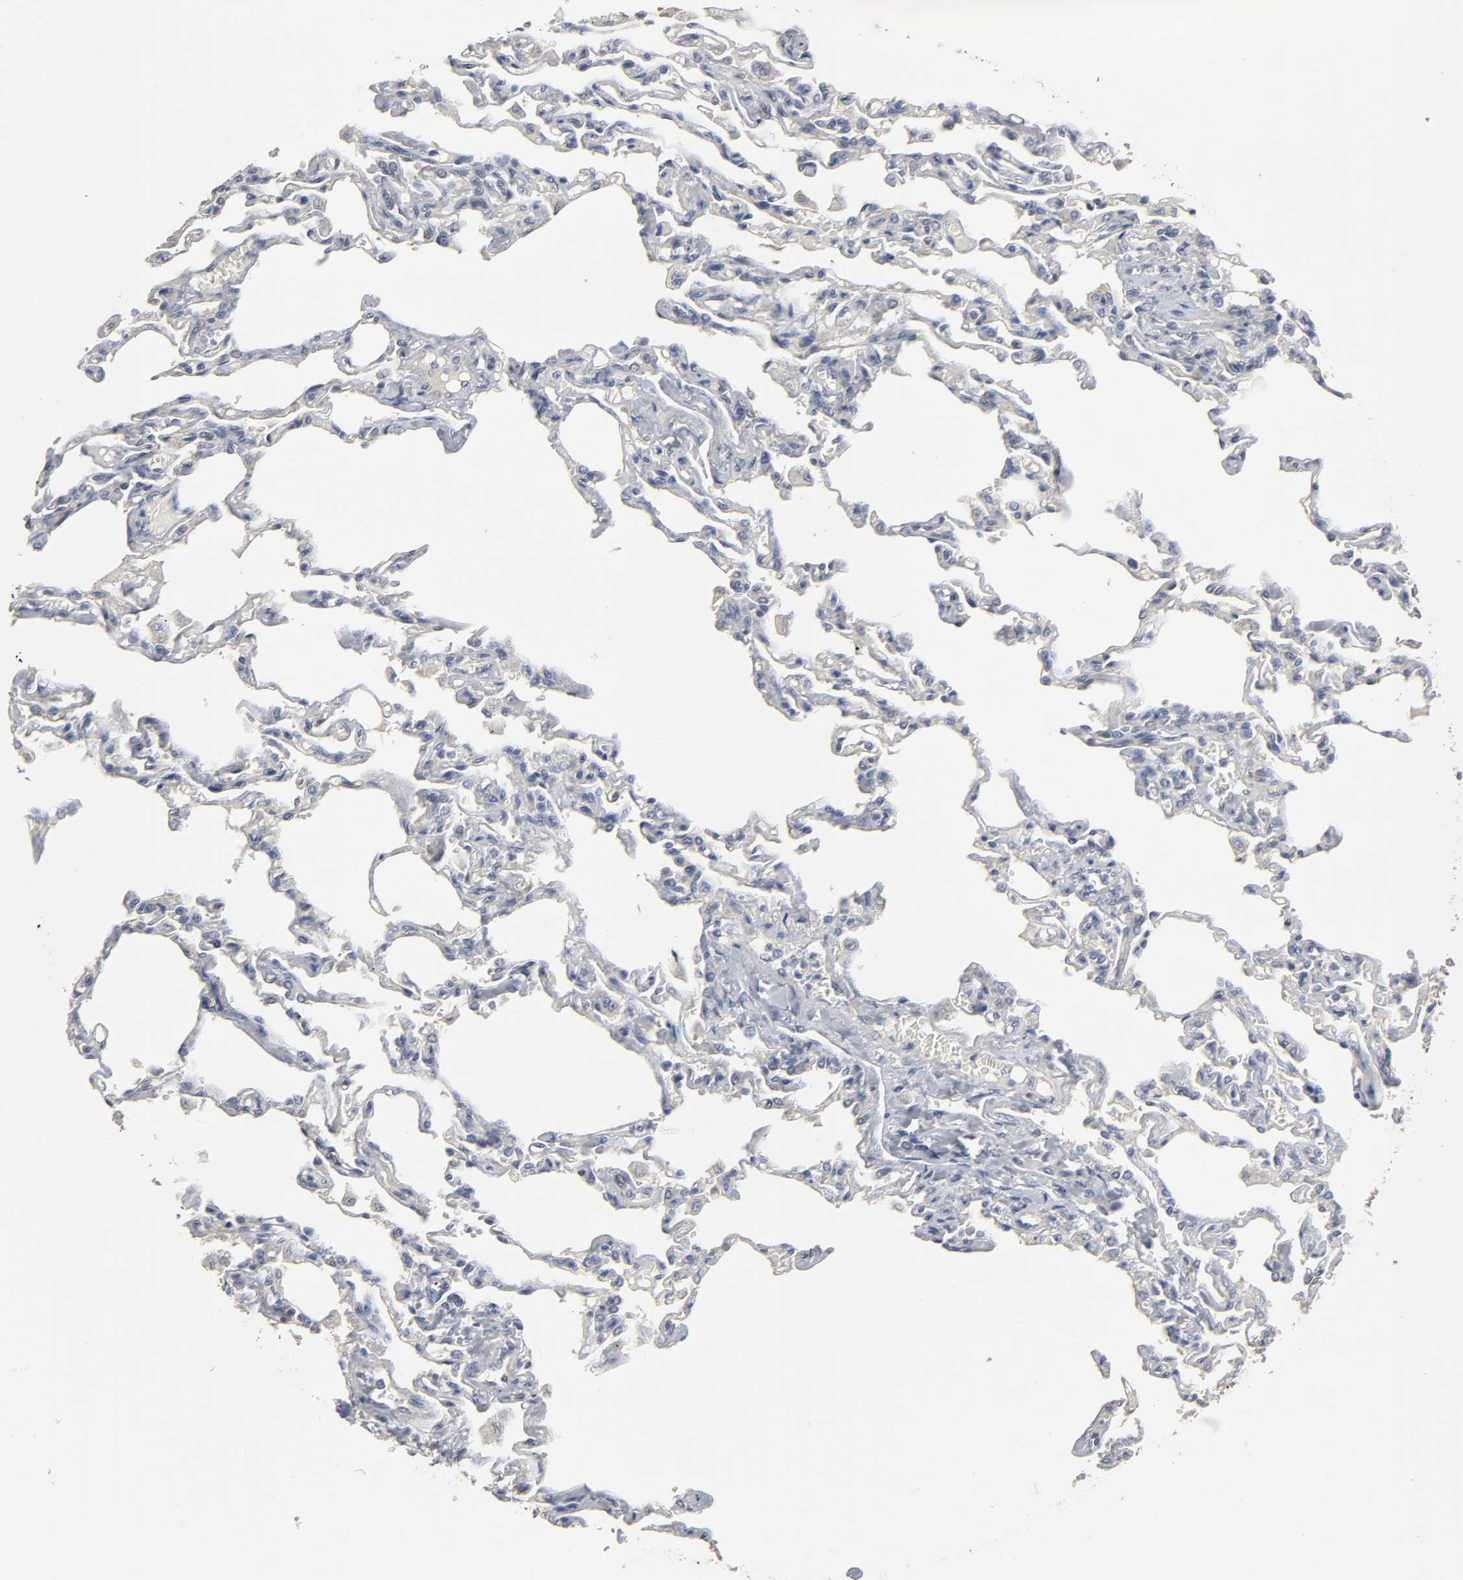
{"staining": {"intensity": "negative", "quantity": "none", "location": "none"}, "tissue": "lung", "cell_type": "Alveolar cells", "image_type": "normal", "snomed": [{"axis": "morphology", "description": "Normal tissue, NOS"}, {"axis": "topography", "description": "Lung"}], "caption": "Lung was stained to show a protein in brown. There is no significant positivity in alveolar cells. (Stains: DAB IHC with hematoxylin counter stain, Microscopy: brightfield microscopy at high magnification).", "gene": "SLC10A2", "patient": {"sex": "male", "age": 21}}